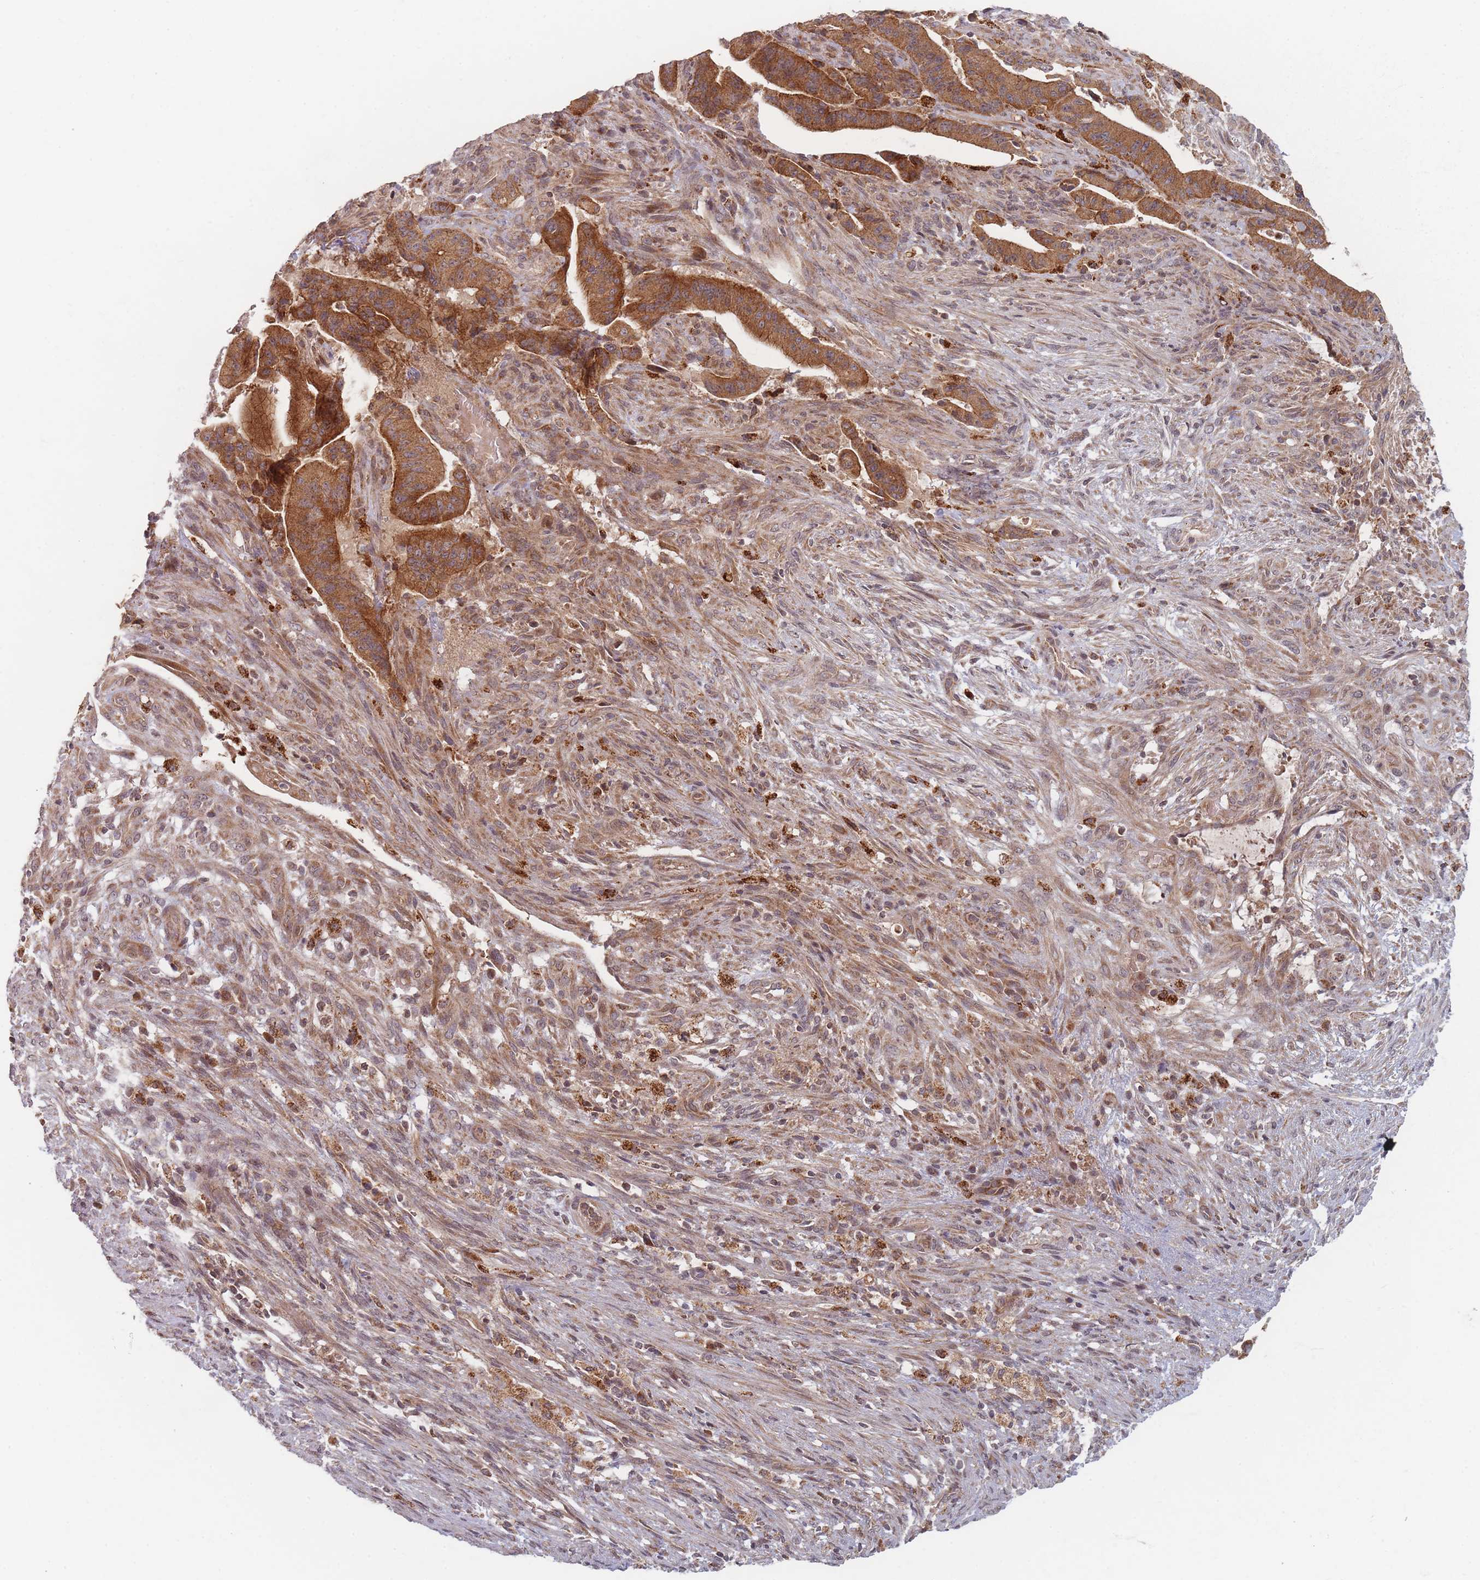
{"staining": {"intensity": "strong", "quantity": ">75%", "location": "cytoplasmic/membranous"}, "tissue": "liver cancer", "cell_type": "Tumor cells", "image_type": "cancer", "snomed": [{"axis": "morphology", "description": "Normal tissue, NOS"}, {"axis": "morphology", "description": "Cholangiocarcinoma"}, {"axis": "topography", "description": "Liver"}, {"axis": "topography", "description": "Peripheral nerve tissue"}], "caption": "Tumor cells show high levels of strong cytoplasmic/membranous staining in about >75% of cells in liver cancer (cholangiocarcinoma).", "gene": "RADX", "patient": {"sex": "female", "age": 73}}